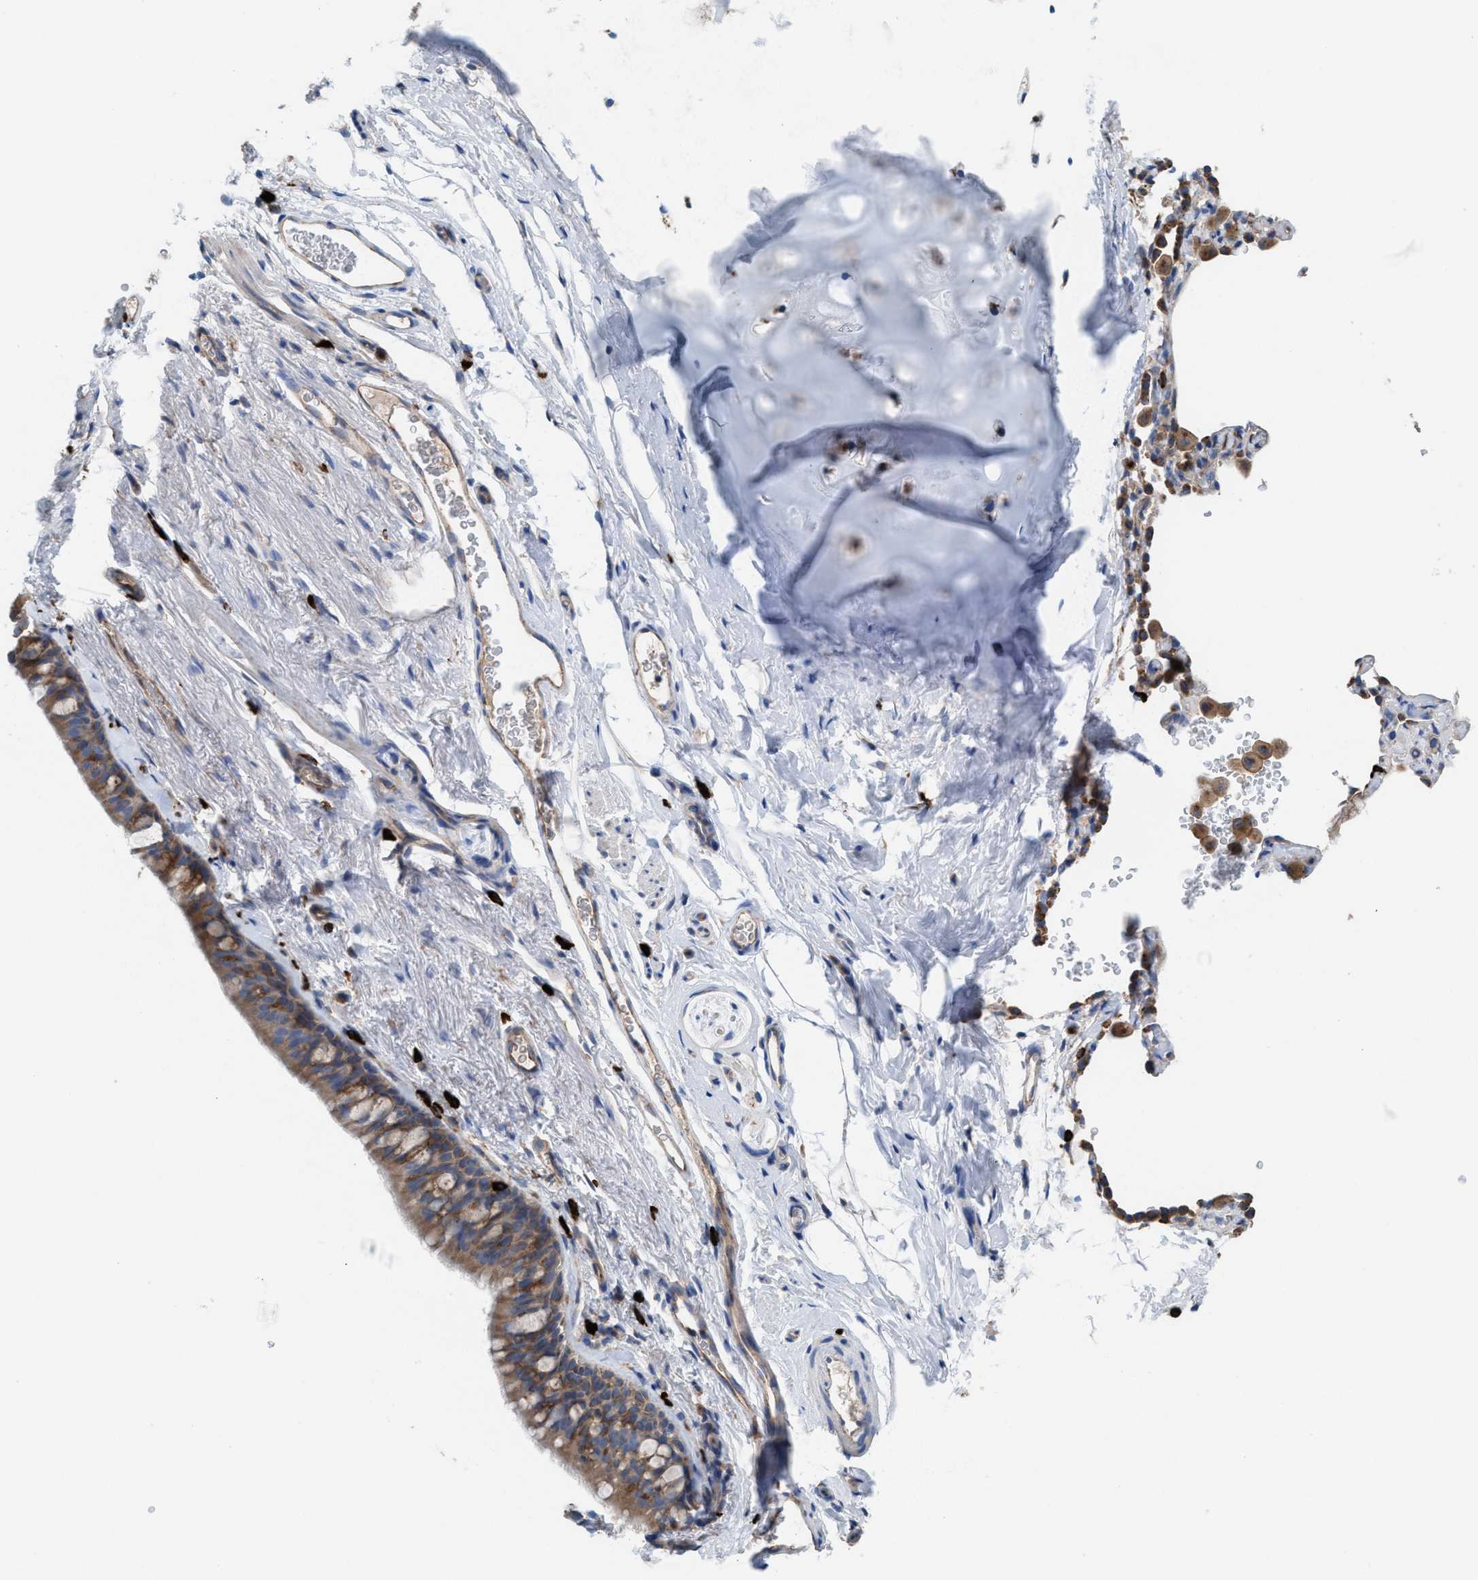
{"staining": {"intensity": "moderate", "quantity": ">75%", "location": "cytoplasmic/membranous"}, "tissue": "bronchus", "cell_type": "Respiratory epithelial cells", "image_type": "normal", "snomed": [{"axis": "morphology", "description": "Normal tissue, NOS"}, {"axis": "topography", "description": "Cartilage tissue"}, {"axis": "topography", "description": "Bronchus"}], "caption": "Immunohistochemical staining of unremarkable human bronchus shows medium levels of moderate cytoplasmic/membranous expression in about >75% of respiratory epithelial cells. (Stains: DAB in brown, nuclei in blue, Microscopy: brightfield microscopy at high magnification).", "gene": "NYAP1", "patient": {"sex": "female", "age": 53}}